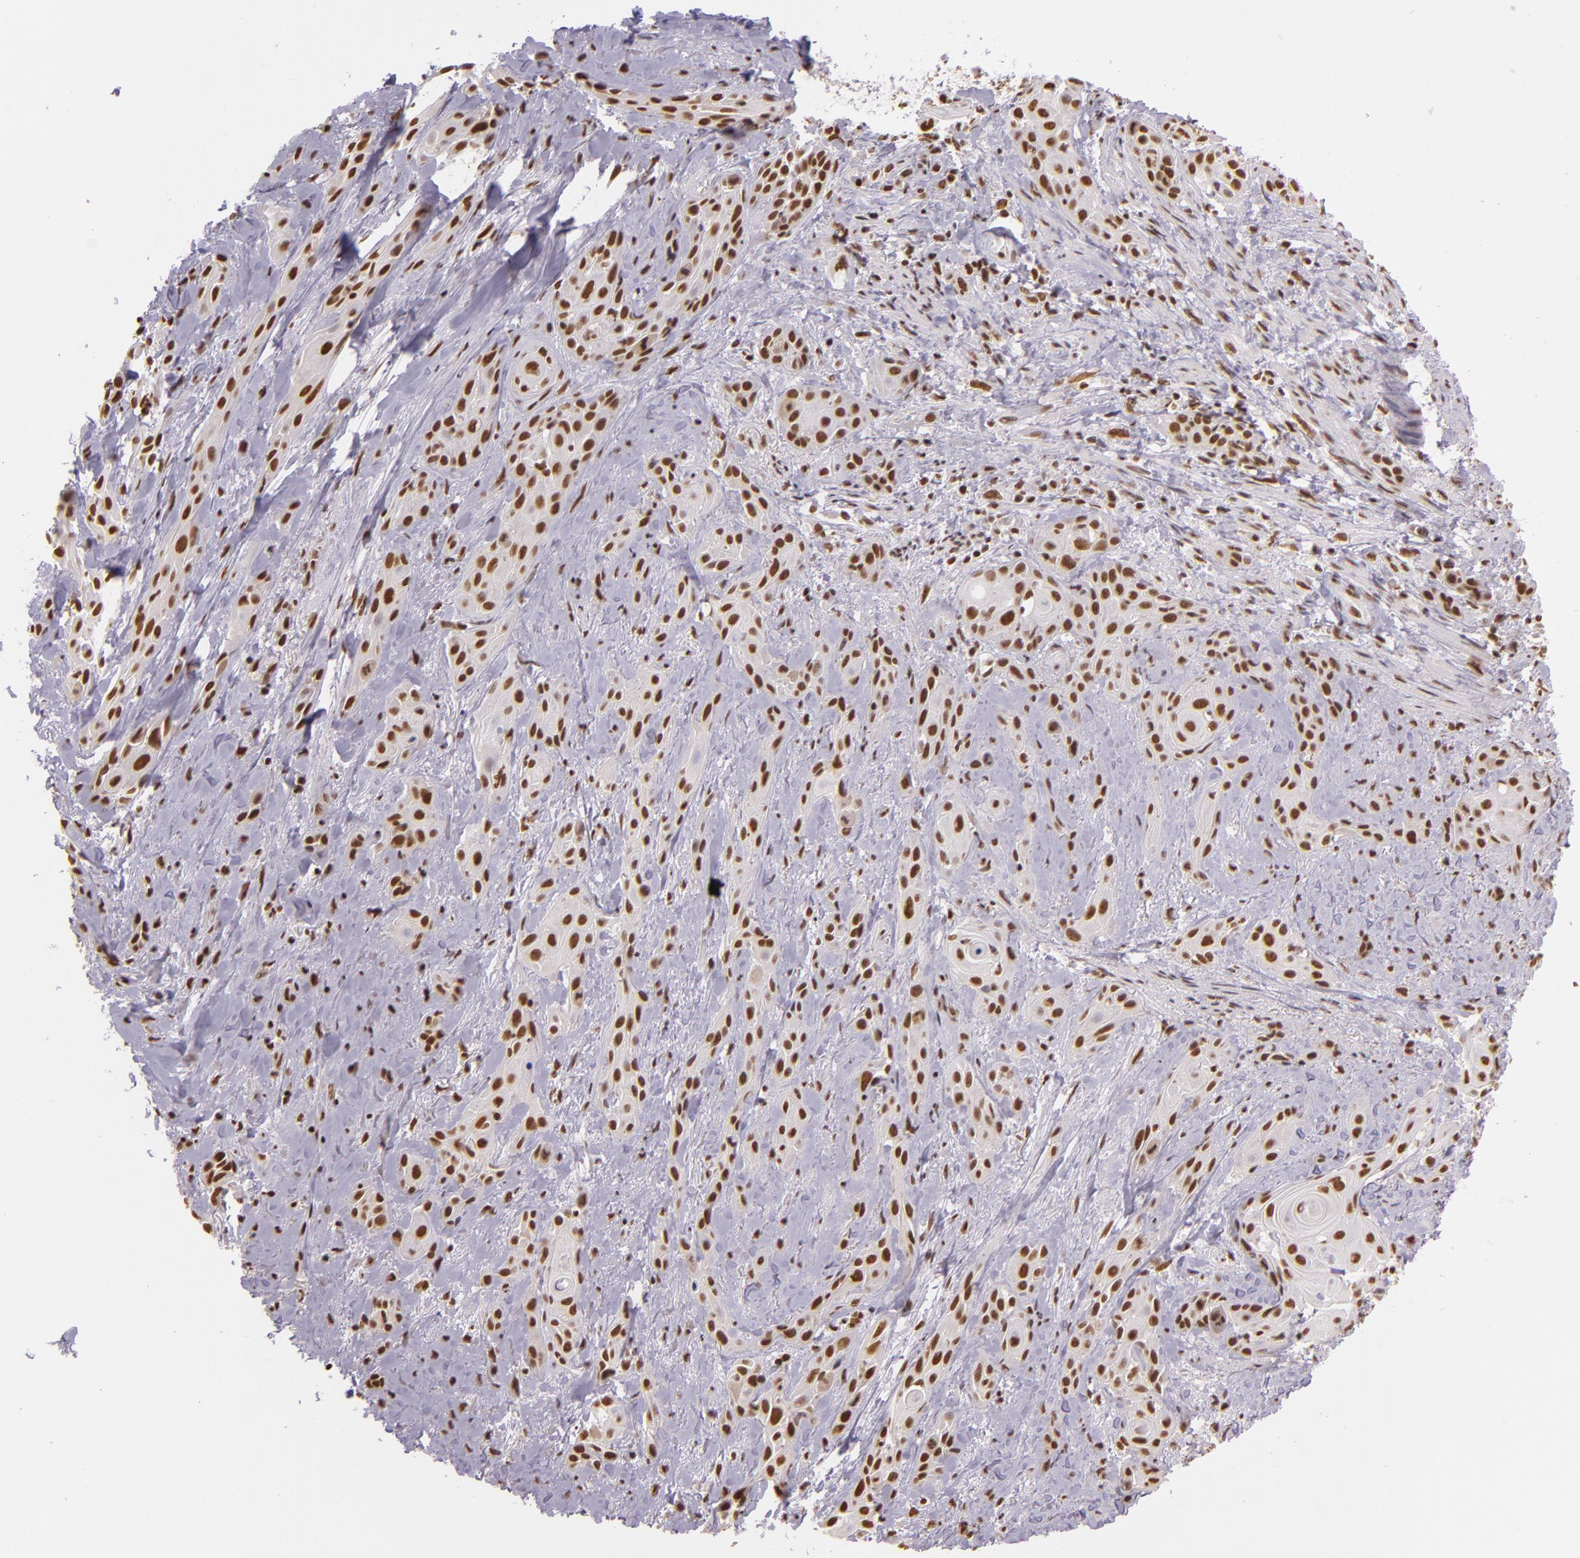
{"staining": {"intensity": "moderate", "quantity": ">75%", "location": "nuclear"}, "tissue": "skin cancer", "cell_type": "Tumor cells", "image_type": "cancer", "snomed": [{"axis": "morphology", "description": "Squamous cell carcinoma, NOS"}, {"axis": "topography", "description": "Skin"}, {"axis": "topography", "description": "Anal"}], "caption": "Moderate nuclear expression is present in approximately >75% of tumor cells in skin cancer.", "gene": "USF1", "patient": {"sex": "male", "age": 64}}